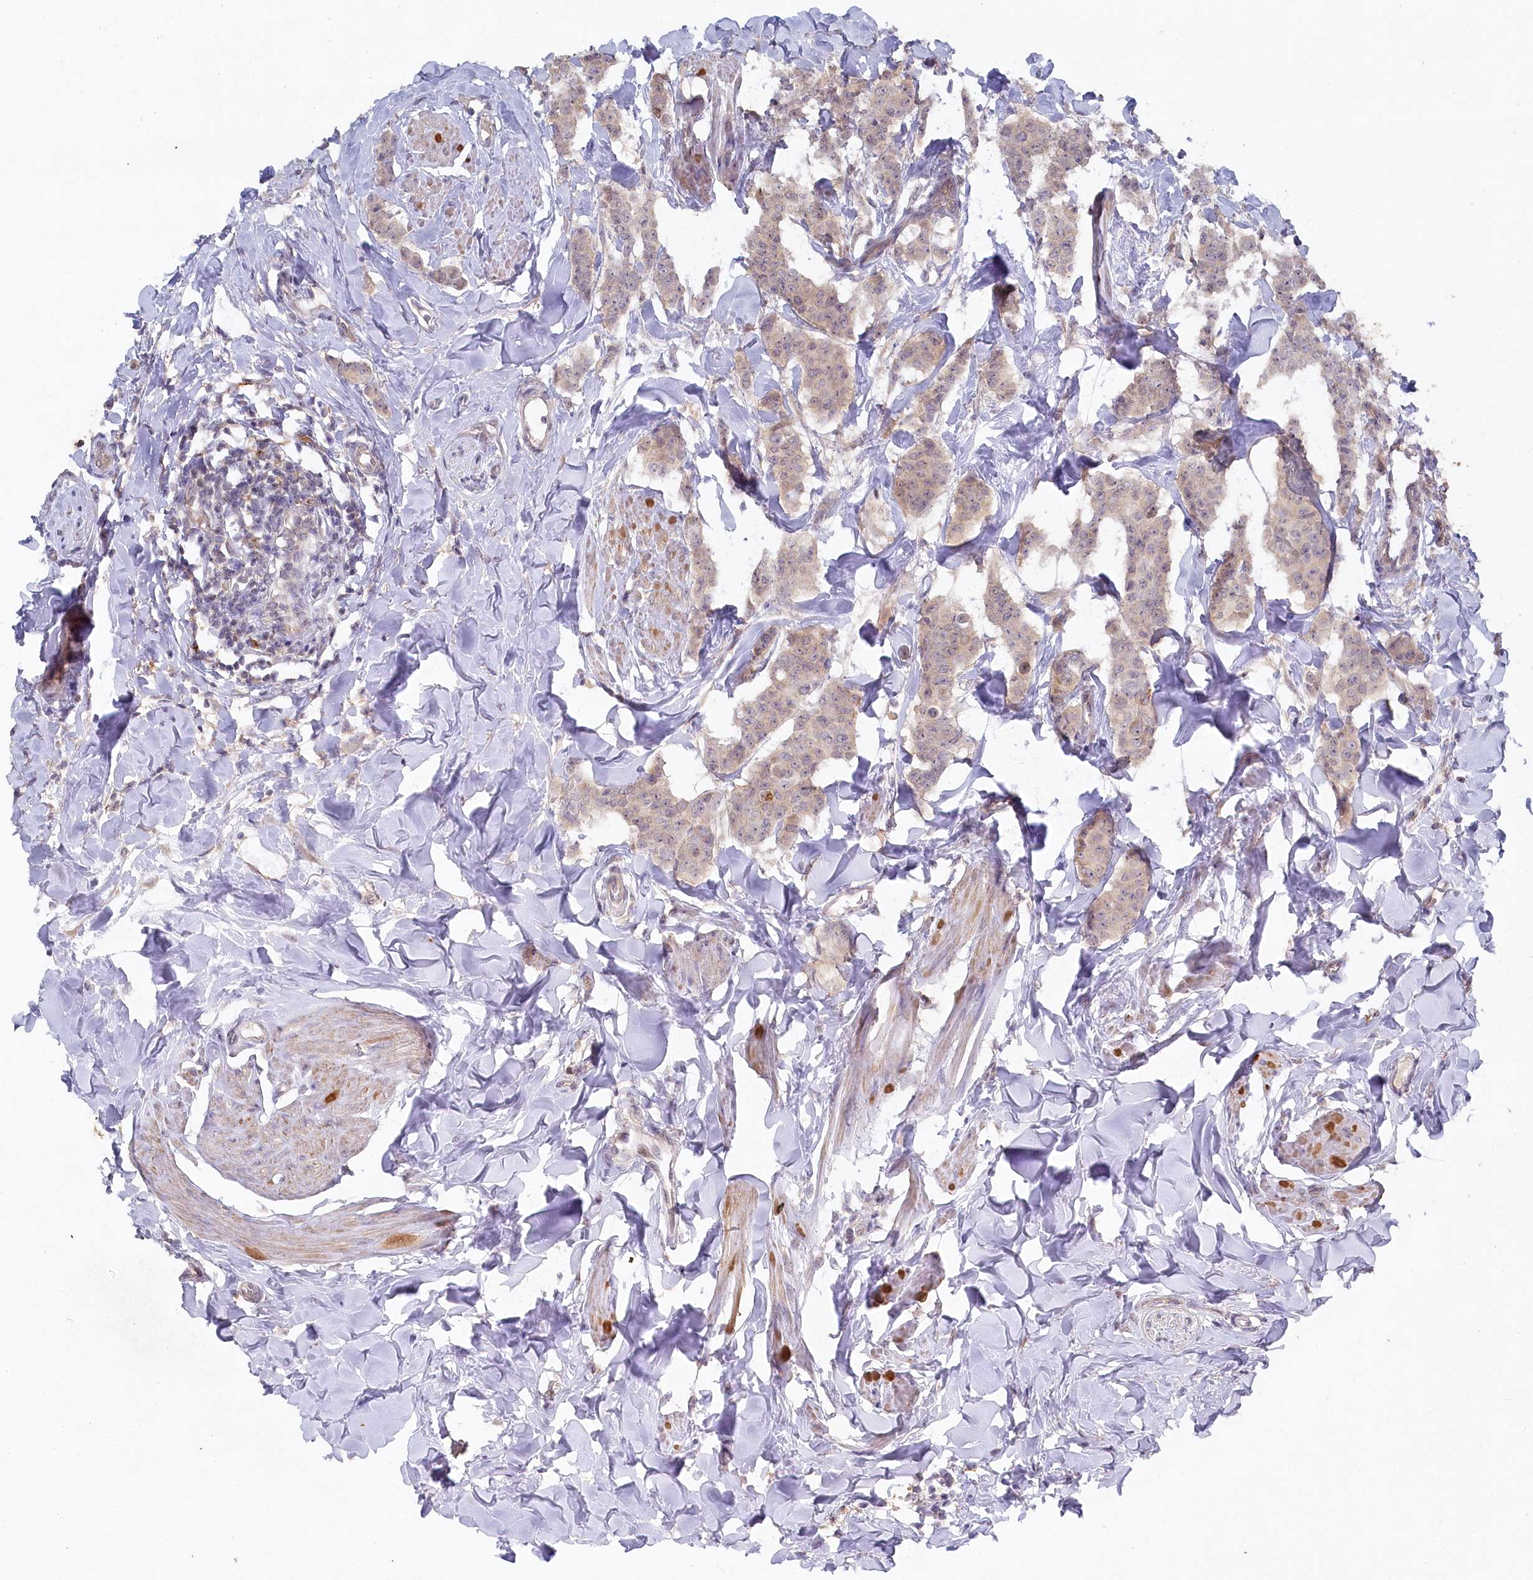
{"staining": {"intensity": "weak", "quantity": "25%-75%", "location": "cytoplasmic/membranous"}, "tissue": "breast cancer", "cell_type": "Tumor cells", "image_type": "cancer", "snomed": [{"axis": "morphology", "description": "Duct carcinoma"}, {"axis": "topography", "description": "Breast"}], "caption": "Brown immunohistochemical staining in human infiltrating ductal carcinoma (breast) displays weak cytoplasmic/membranous positivity in about 25%-75% of tumor cells. The protein of interest is stained brown, and the nuclei are stained in blue (DAB (3,3'-diaminobenzidine) IHC with brightfield microscopy, high magnification).", "gene": "AAMDC", "patient": {"sex": "female", "age": 40}}